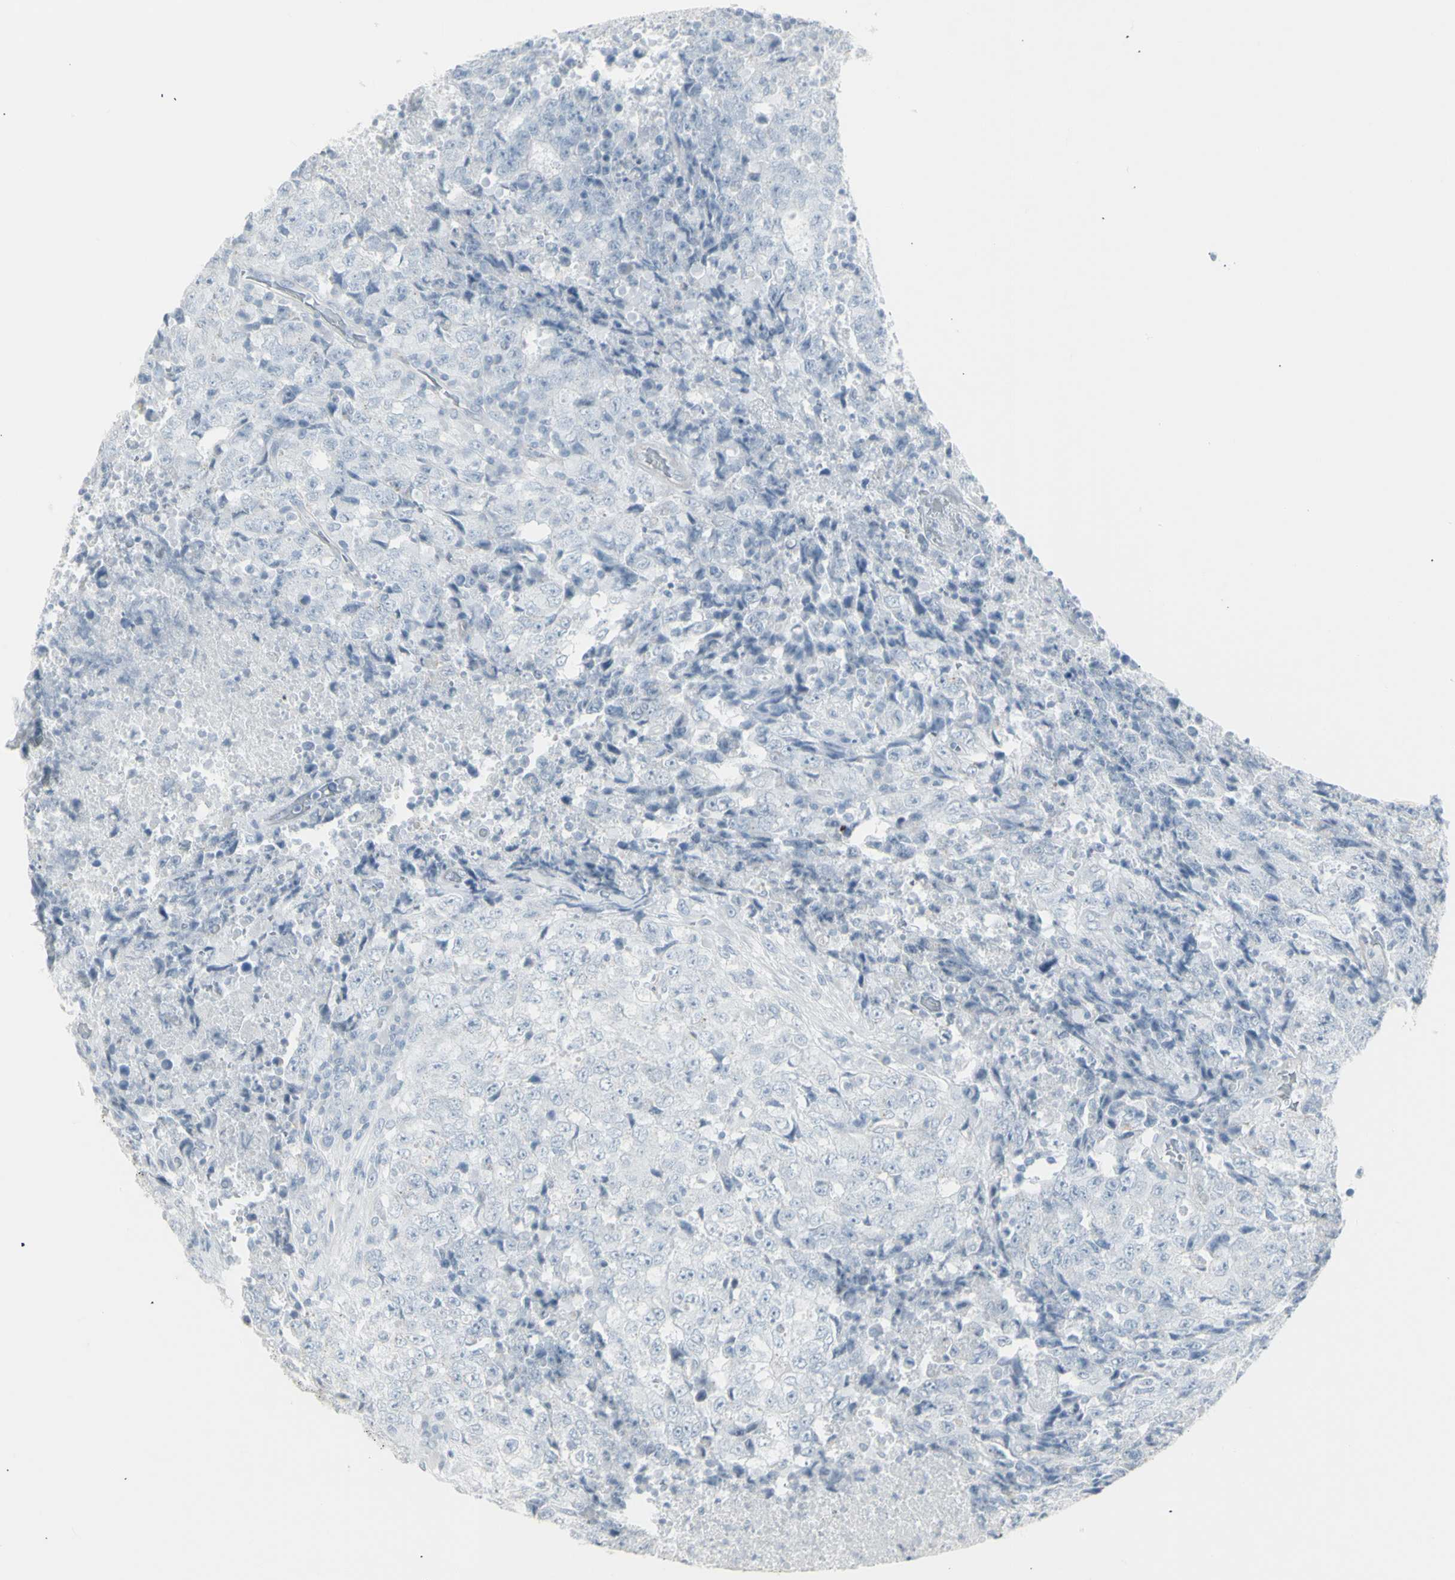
{"staining": {"intensity": "negative", "quantity": "none", "location": "none"}, "tissue": "testis cancer", "cell_type": "Tumor cells", "image_type": "cancer", "snomed": [{"axis": "morphology", "description": "Necrosis, NOS"}, {"axis": "morphology", "description": "Carcinoma, Embryonal, NOS"}, {"axis": "topography", "description": "Testis"}], "caption": "Tumor cells show no significant protein expression in testis cancer (embryonal carcinoma). (Immunohistochemistry, brightfield microscopy, high magnification).", "gene": "YBX2", "patient": {"sex": "male", "age": 19}}